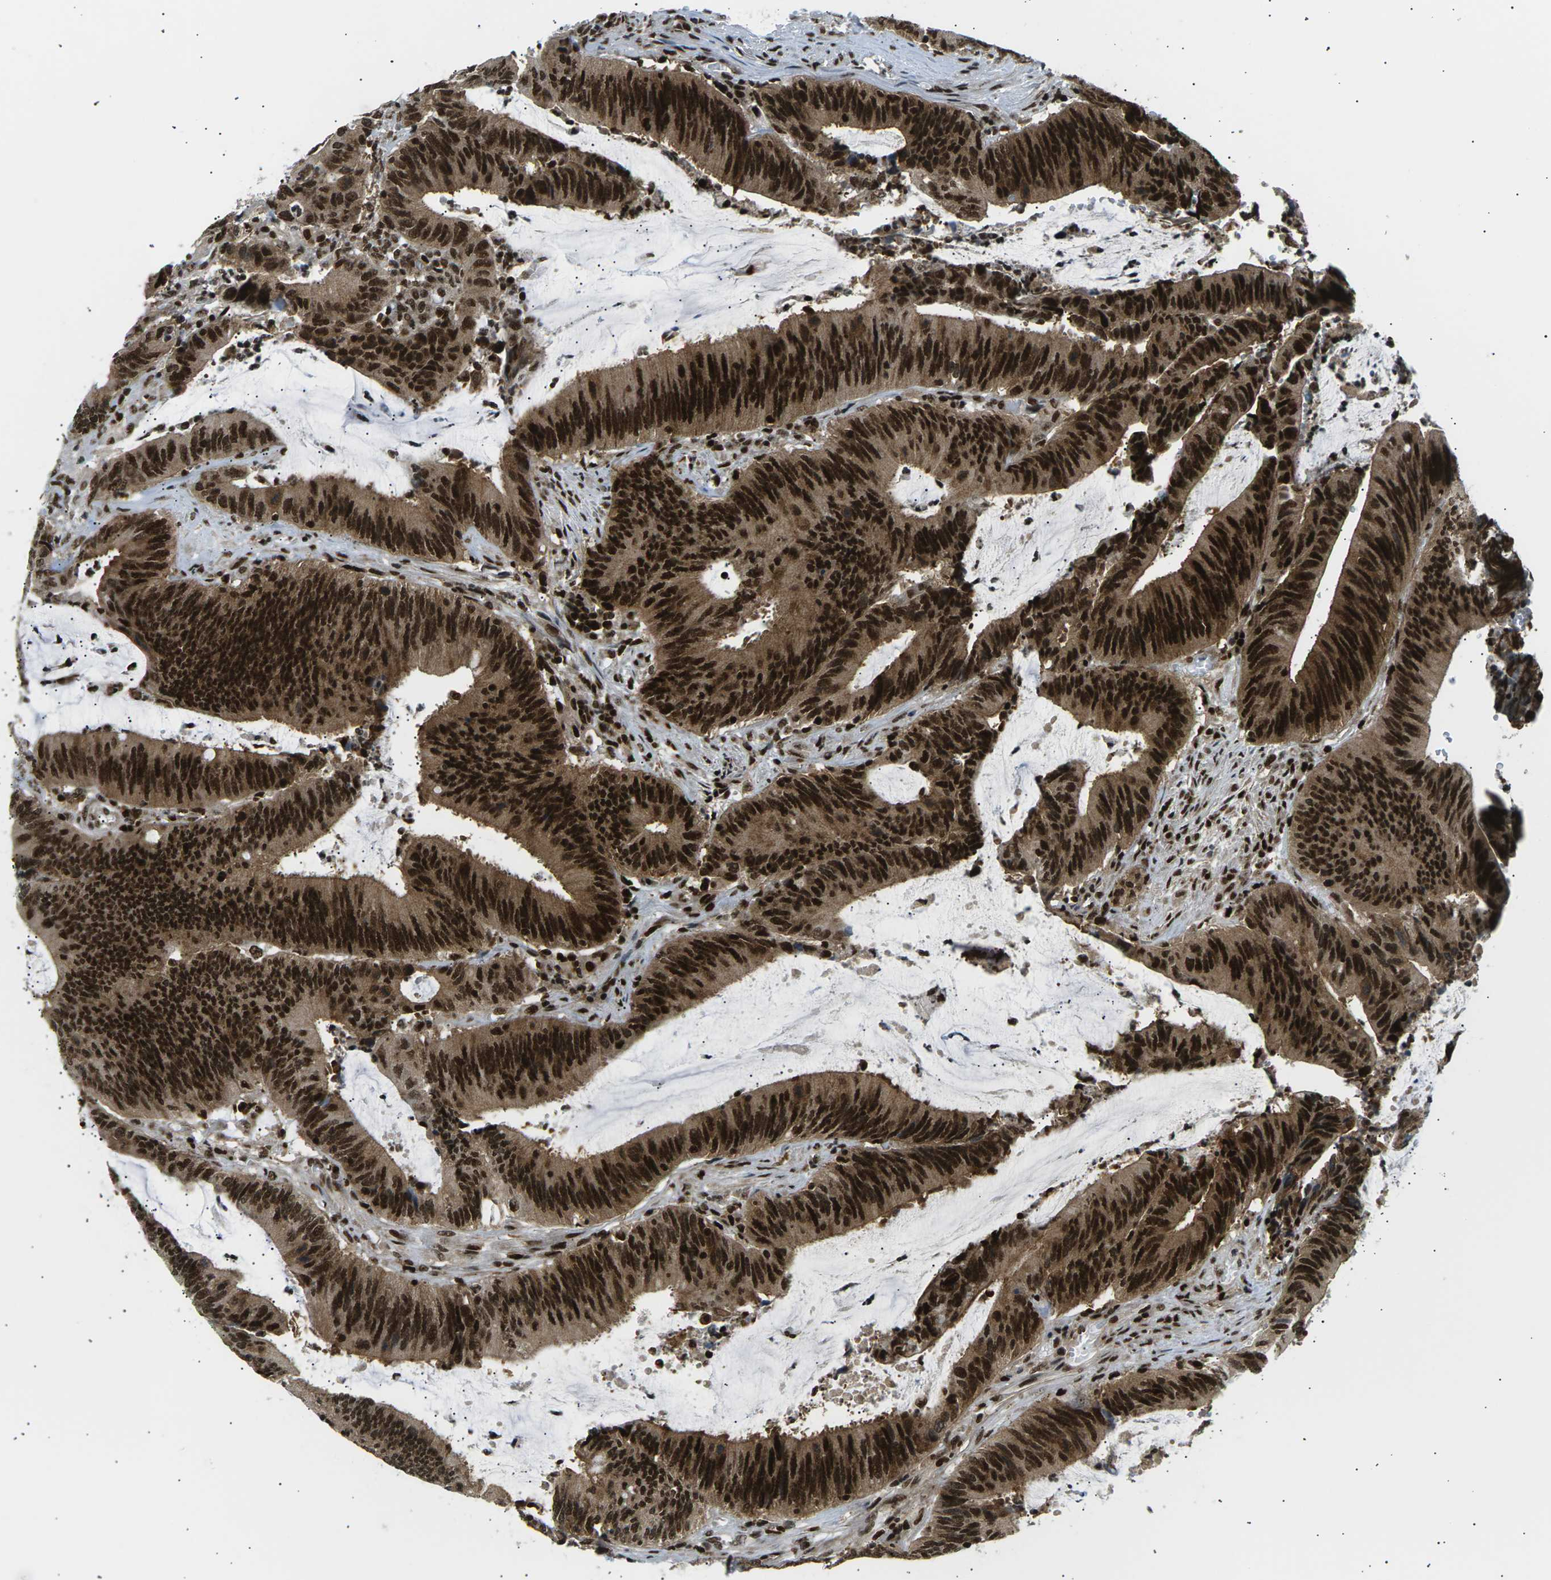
{"staining": {"intensity": "strong", "quantity": ">75%", "location": "cytoplasmic/membranous,nuclear"}, "tissue": "colorectal cancer", "cell_type": "Tumor cells", "image_type": "cancer", "snomed": [{"axis": "morphology", "description": "Normal tissue, NOS"}, {"axis": "morphology", "description": "Adenocarcinoma, NOS"}, {"axis": "topography", "description": "Rectum"}], "caption": "A brown stain highlights strong cytoplasmic/membranous and nuclear staining of a protein in human adenocarcinoma (colorectal) tumor cells.", "gene": "RPA2", "patient": {"sex": "female", "age": 66}}